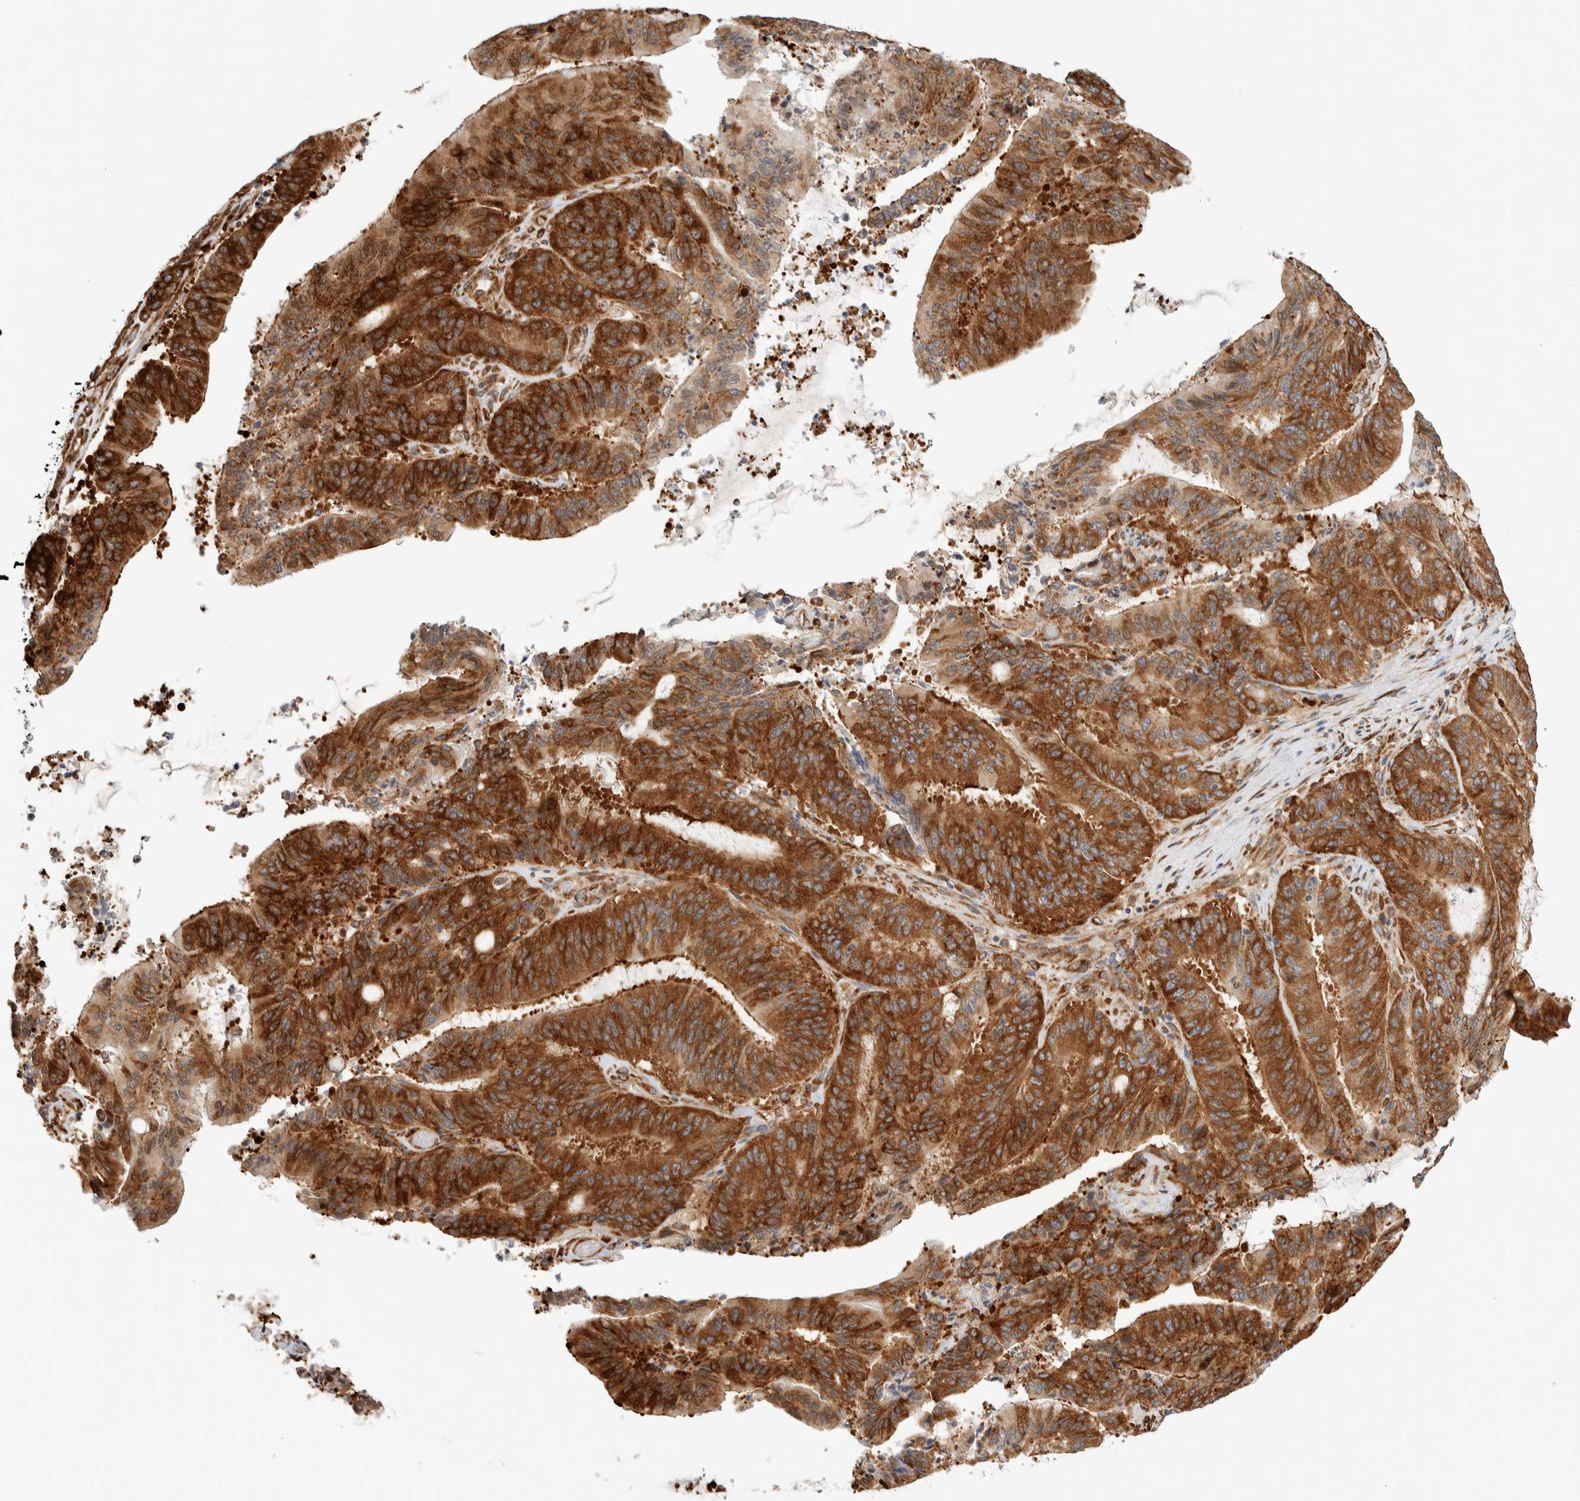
{"staining": {"intensity": "strong", "quantity": ">75%", "location": "cytoplasmic/membranous"}, "tissue": "liver cancer", "cell_type": "Tumor cells", "image_type": "cancer", "snomed": [{"axis": "morphology", "description": "Normal tissue, NOS"}, {"axis": "morphology", "description": "Cholangiocarcinoma"}, {"axis": "topography", "description": "Liver"}, {"axis": "topography", "description": "Peripheral nerve tissue"}], "caption": "The histopathology image demonstrates staining of liver cancer (cholangiocarcinoma), revealing strong cytoplasmic/membranous protein staining (brown color) within tumor cells.", "gene": "LLGL2", "patient": {"sex": "female", "age": 73}}